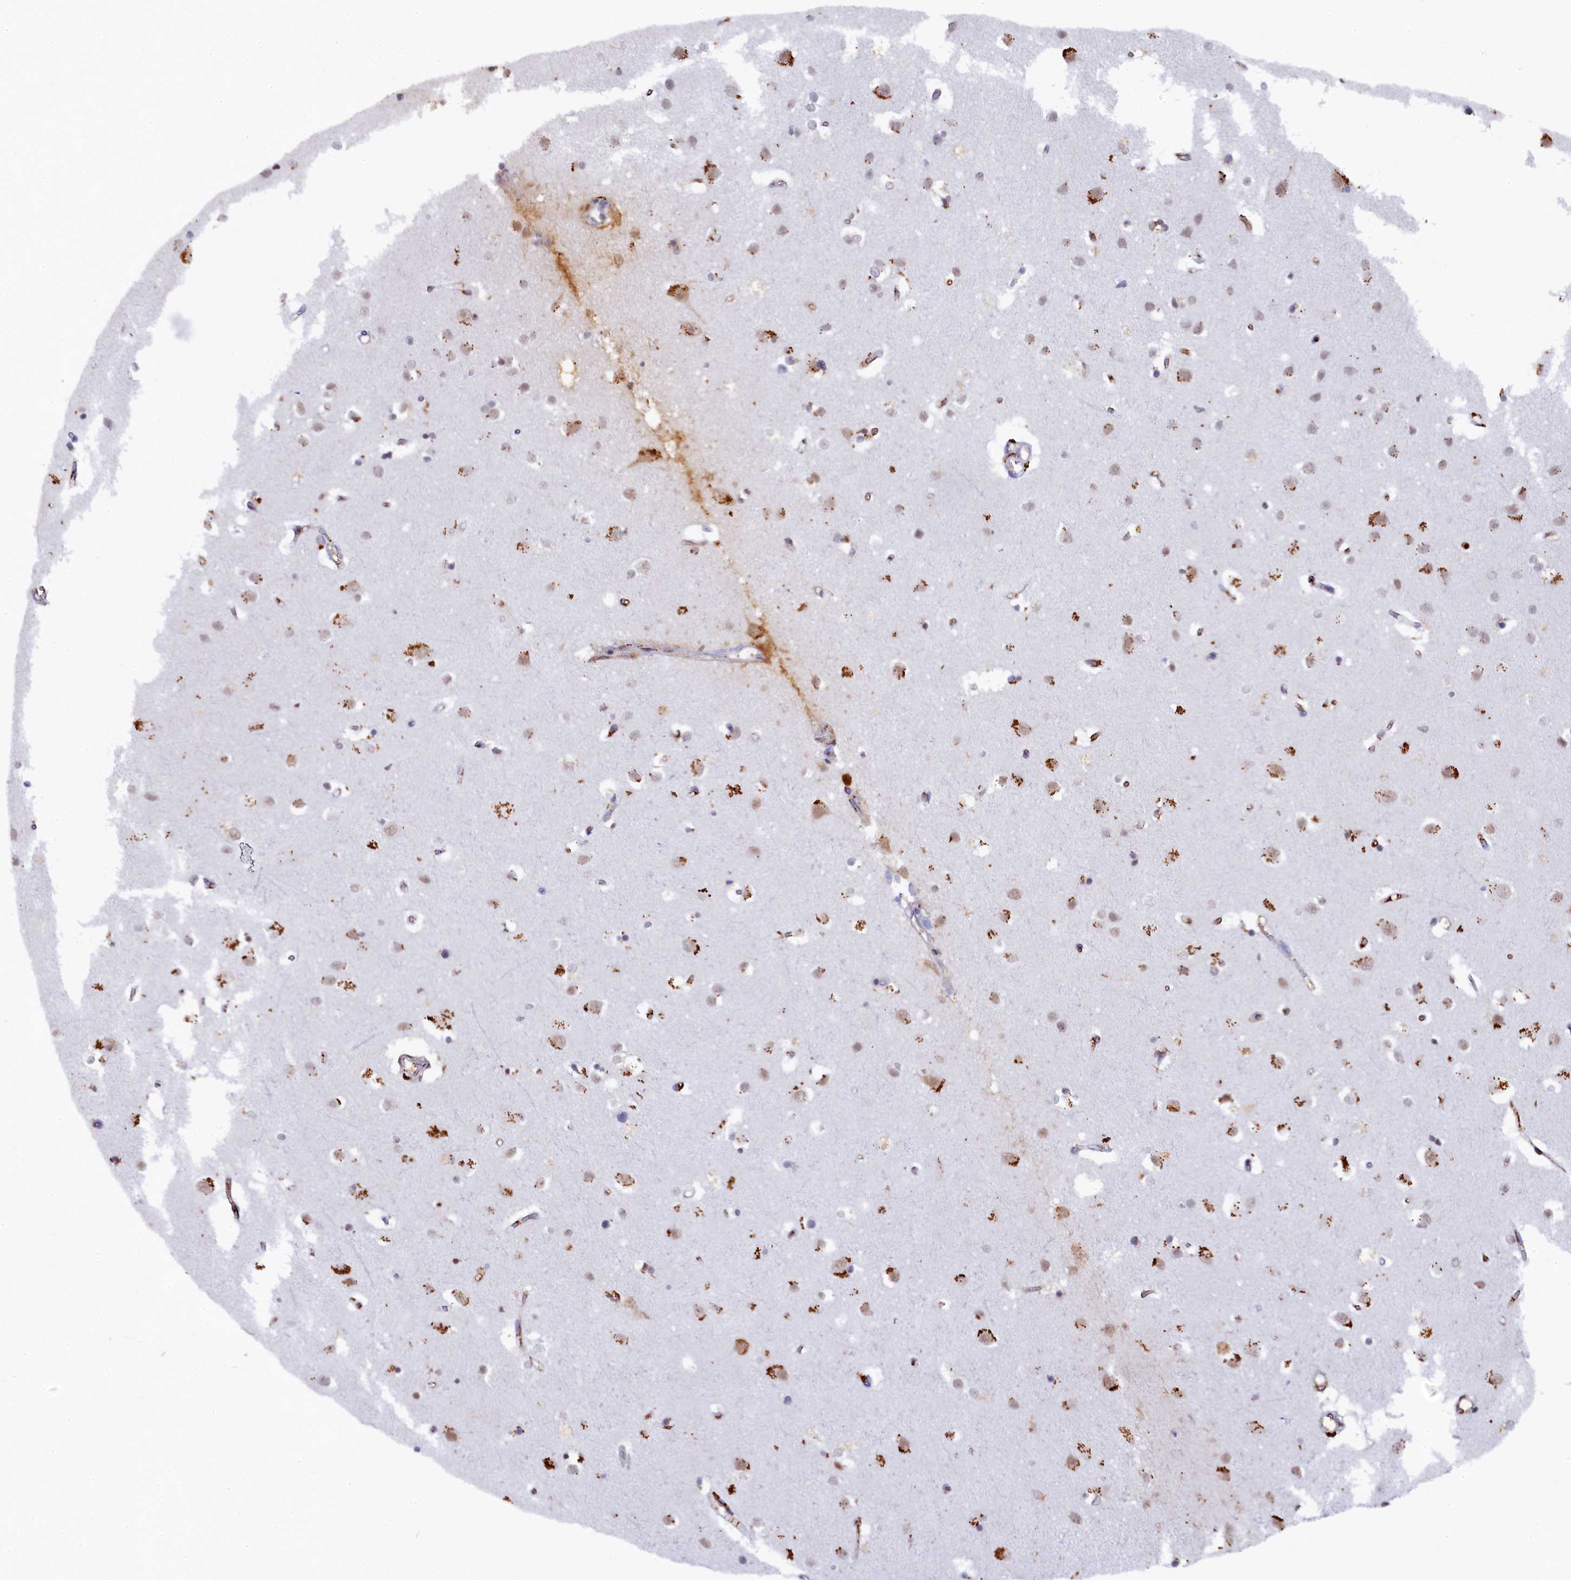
{"staining": {"intensity": "moderate", "quantity": "<25%", "location": "cytoplasmic/membranous"}, "tissue": "cerebral cortex", "cell_type": "Endothelial cells", "image_type": "normal", "snomed": [{"axis": "morphology", "description": "Normal tissue, NOS"}, {"axis": "topography", "description": "Cerebral cortex"}], "caption": "Endothelial cells reveal moderate cytoplasmic/membranous expression in about <25% of cells in normal cerebral cortex. The staining is performed using DAB (3,3'-diaminobenzidine) brown chromogen to label protein expression. The nuclei are counter-stained blue using hematoxylin.", "gene": "INTS14", "patient": {"sex": "female", "age": 64}}